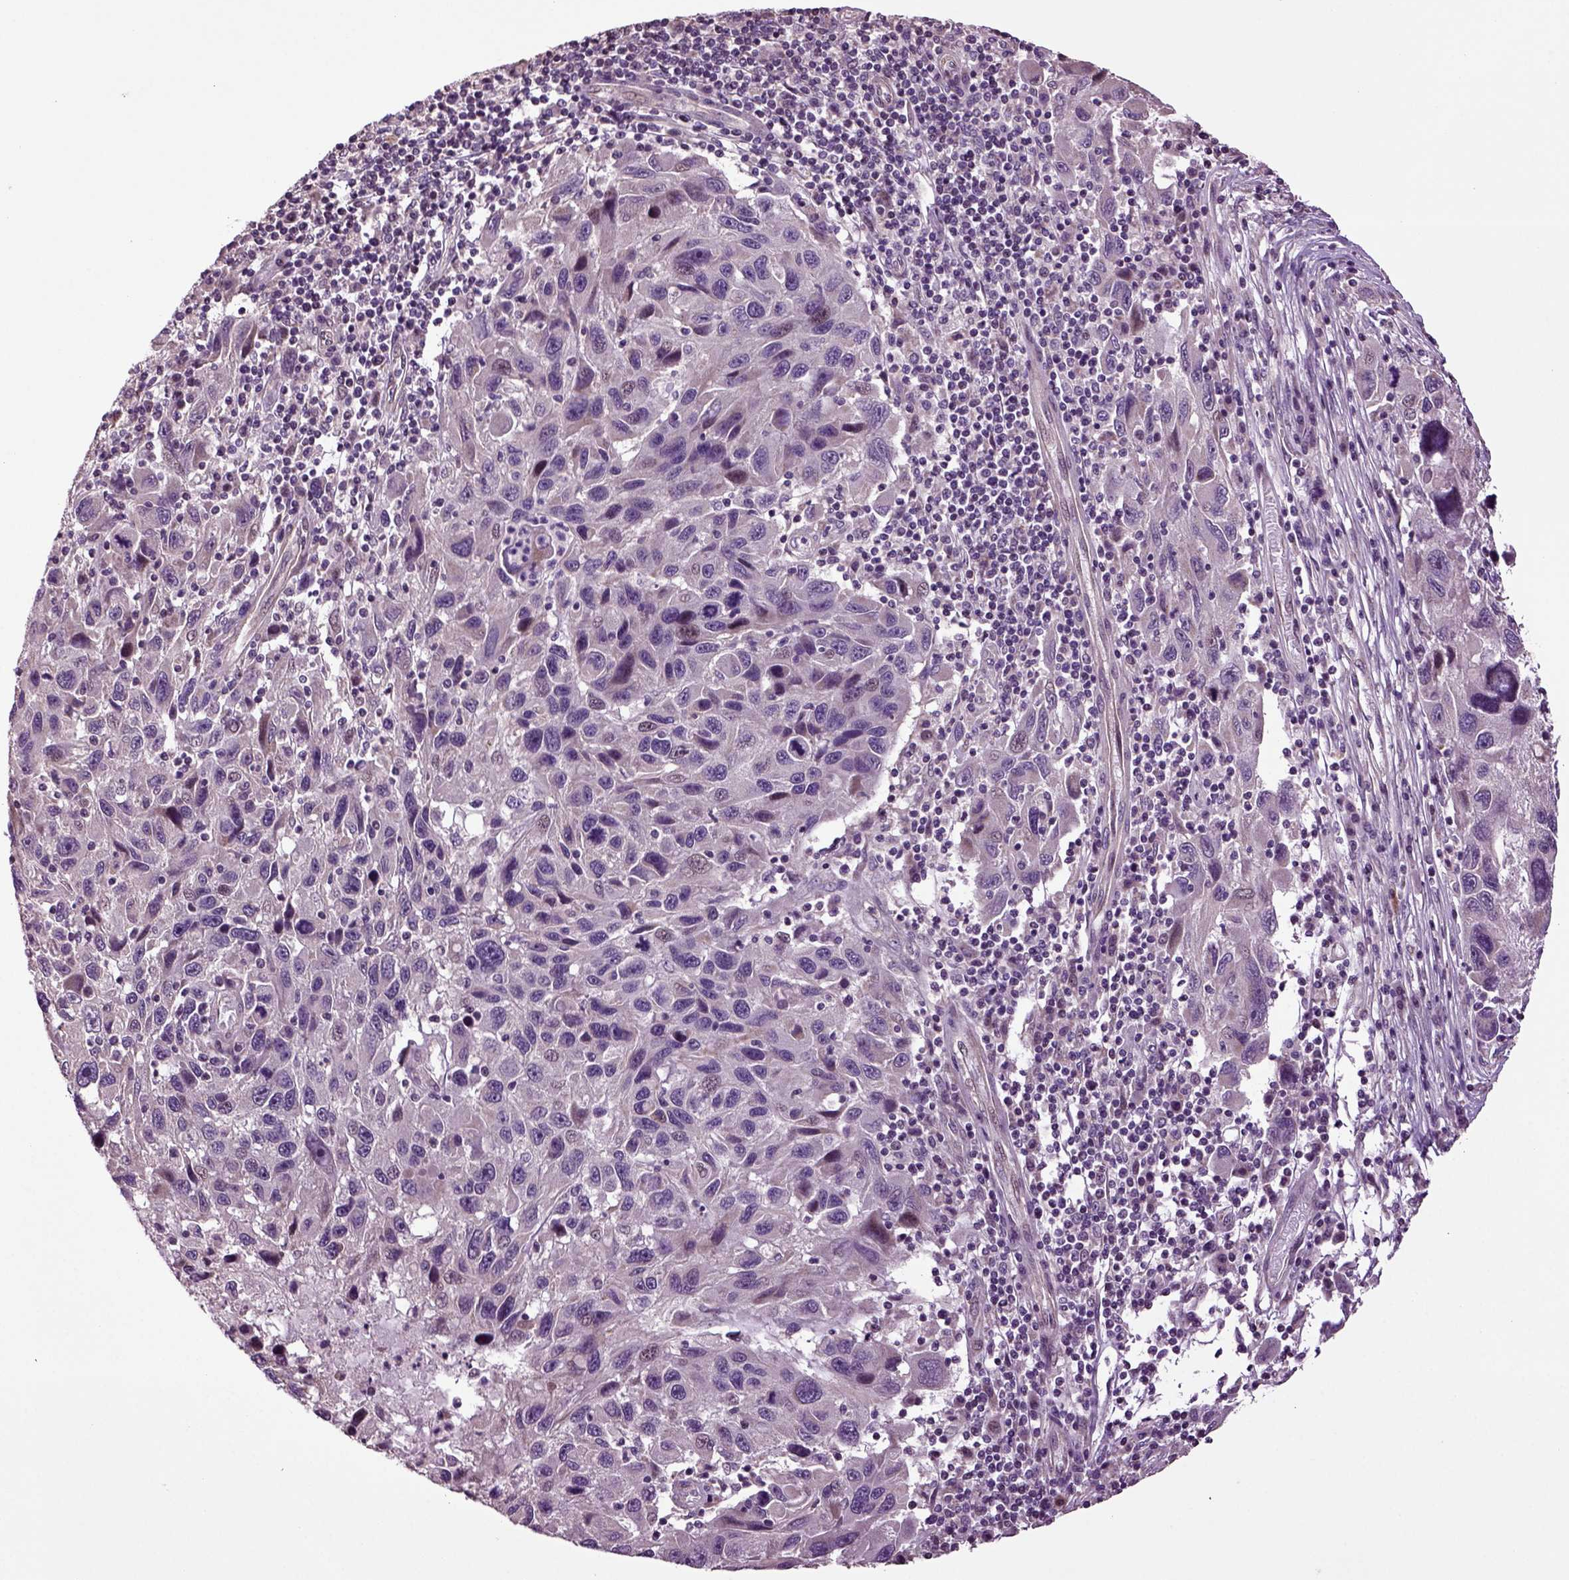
{"staining": {"intensity": "negative", "quantity": "none", "location": "none"}, "tissue": "melanoma", "cell_type": "Tumor cells", "image_type": "cancer", "snomed": [{"axis": "morphology", "description": "Malignant melanoma, NOS"}, {"axis": "topography", "description": "Skin"}], "caption": "The micrograph demonstrates no staining of tumor cells in melanoma.", "gene": "HAGHL", "patient": {"sex": "male", "age": 53}}